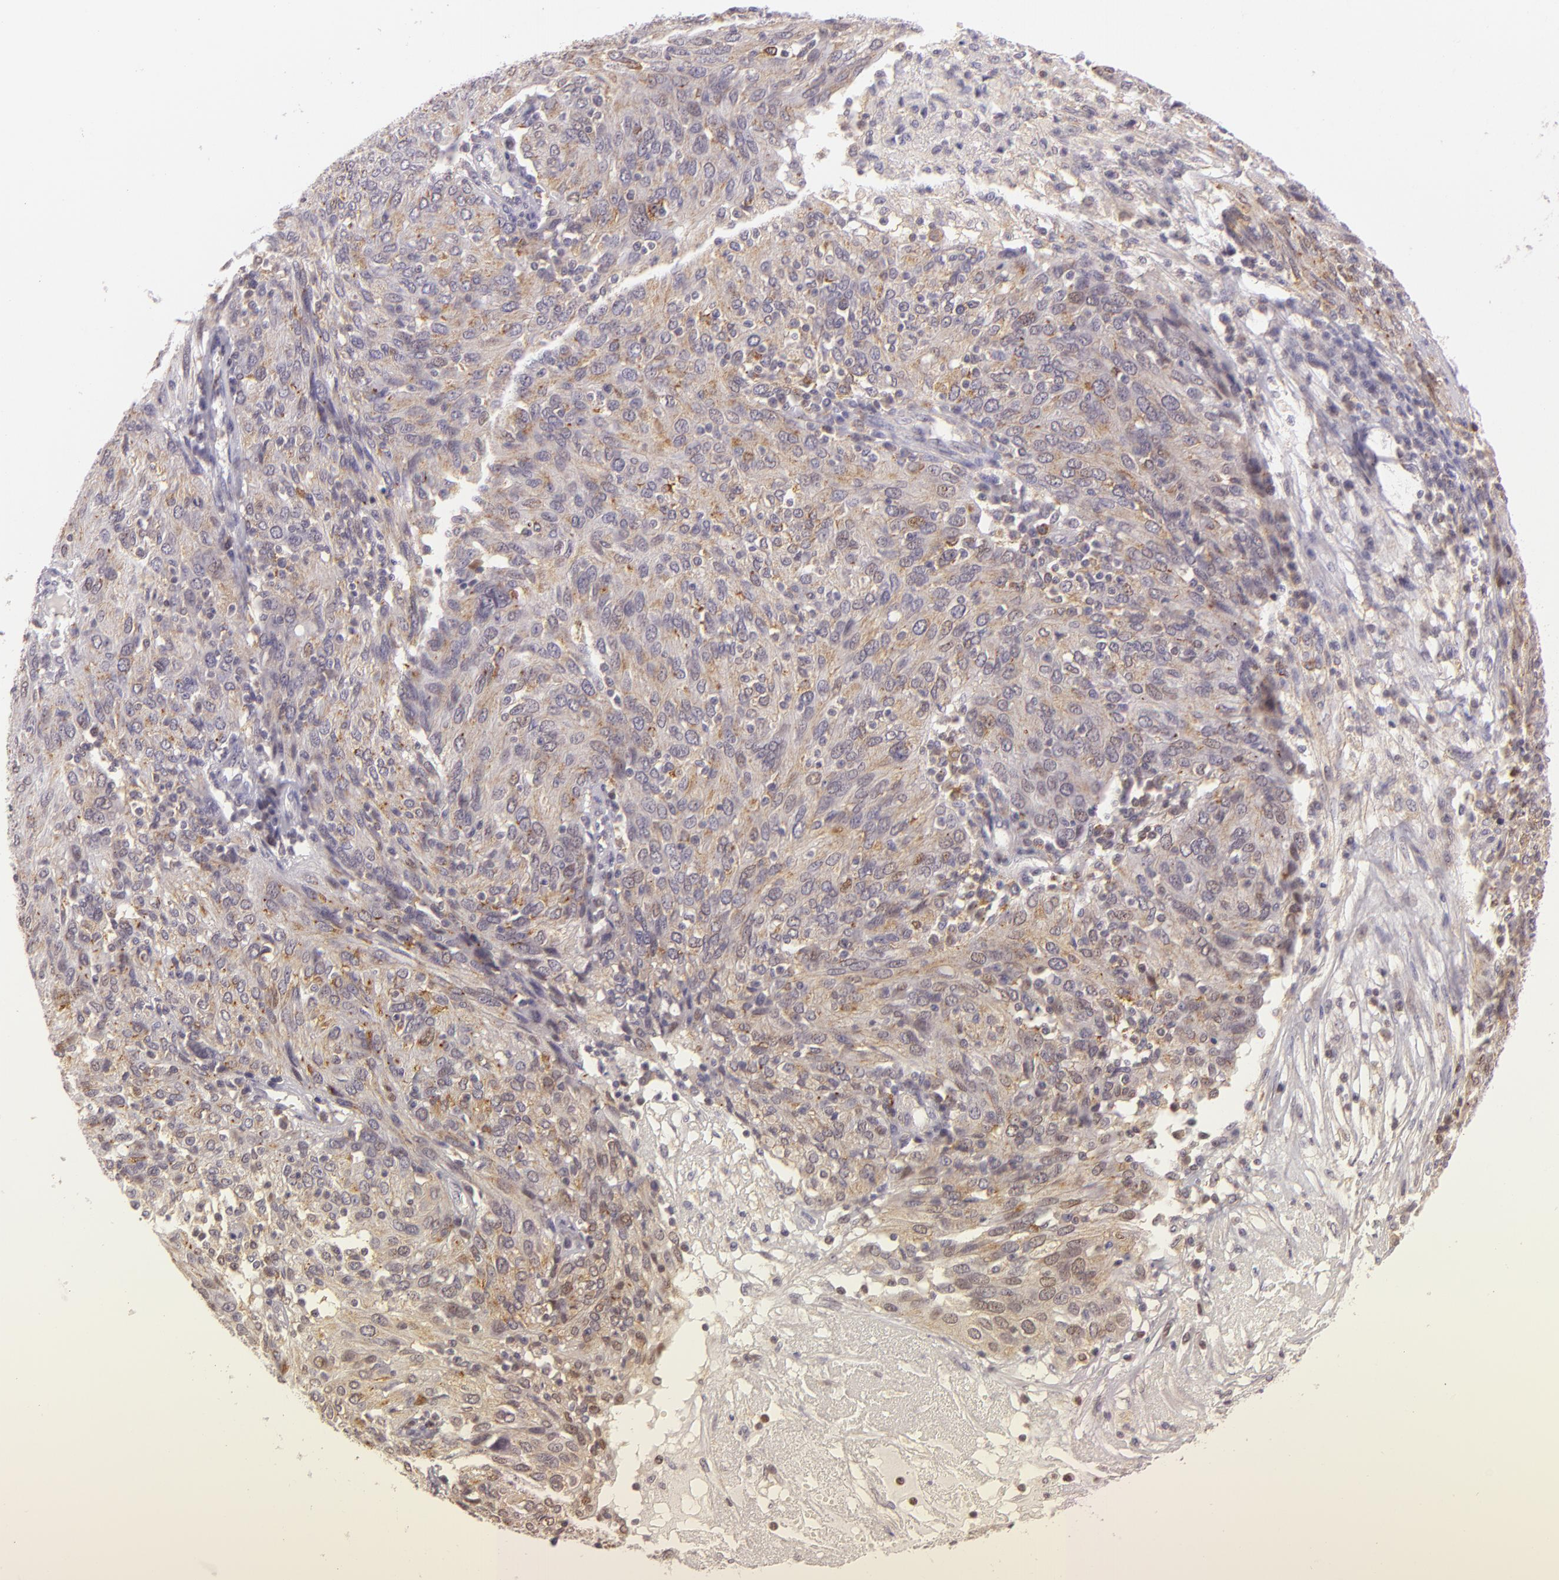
{"staining": {"intensity": "weak", "quantity": "25%-75%", "location": "cytoplasmic/membranous"}, "tissue": "ovarian cancer", "cell_type": "Tumor cells", "image_type": "cancer", "snomed": [{"axis": "morphology", "description": "Carcinoma, endometroid"}, {"axis": "topography", "description": "Ovary"}], "caption": "Ovarian cancer was stained to show a protein in brown. There is low levels of weak cytoplasmic/membranous expression in approximately 25%-75% of tumor cells.", "gene": "IMPDH1", "patient": {"sex": "female", "age": 50}}